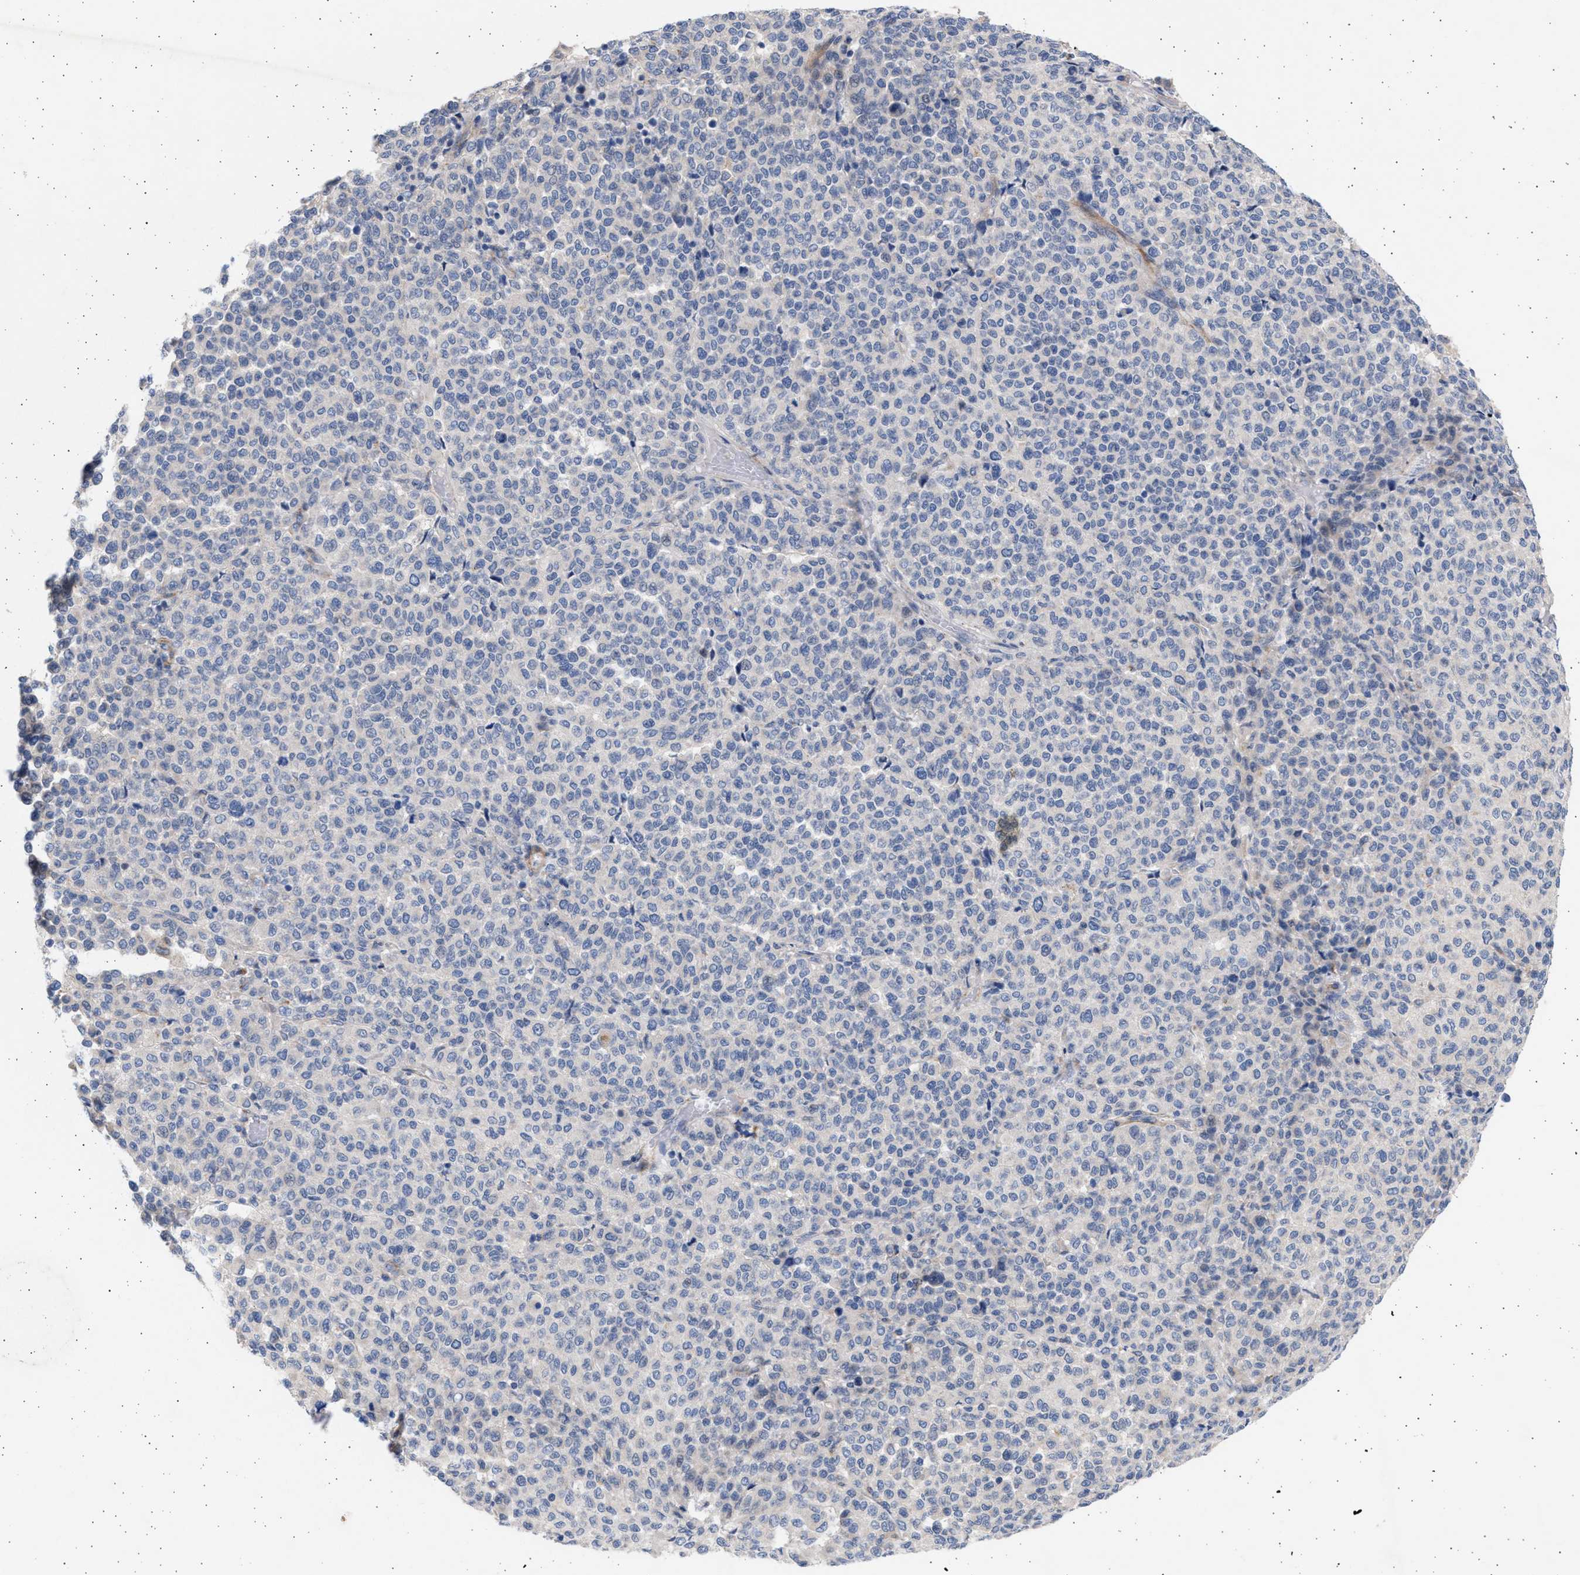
{"staining": {"intensity": "negative", "quantity": "none", "location": "none"}, "tissue": "melanoma", "cell_type": "Tumor cells", "image_type": "cancer", "snomed": [{"axis": "morphology", "description": "Malignant melanoma, Metastatic site"}, {"axis": "topography", "description": "Pancreas"}], "caption": "DAB (3,3'-diaminobenzidine) immunohistochemical staining of melanoma shows no significant positivity in tumor cells.", "gene": "NBR1", "patient": {"sex": "female", "age": 30}}